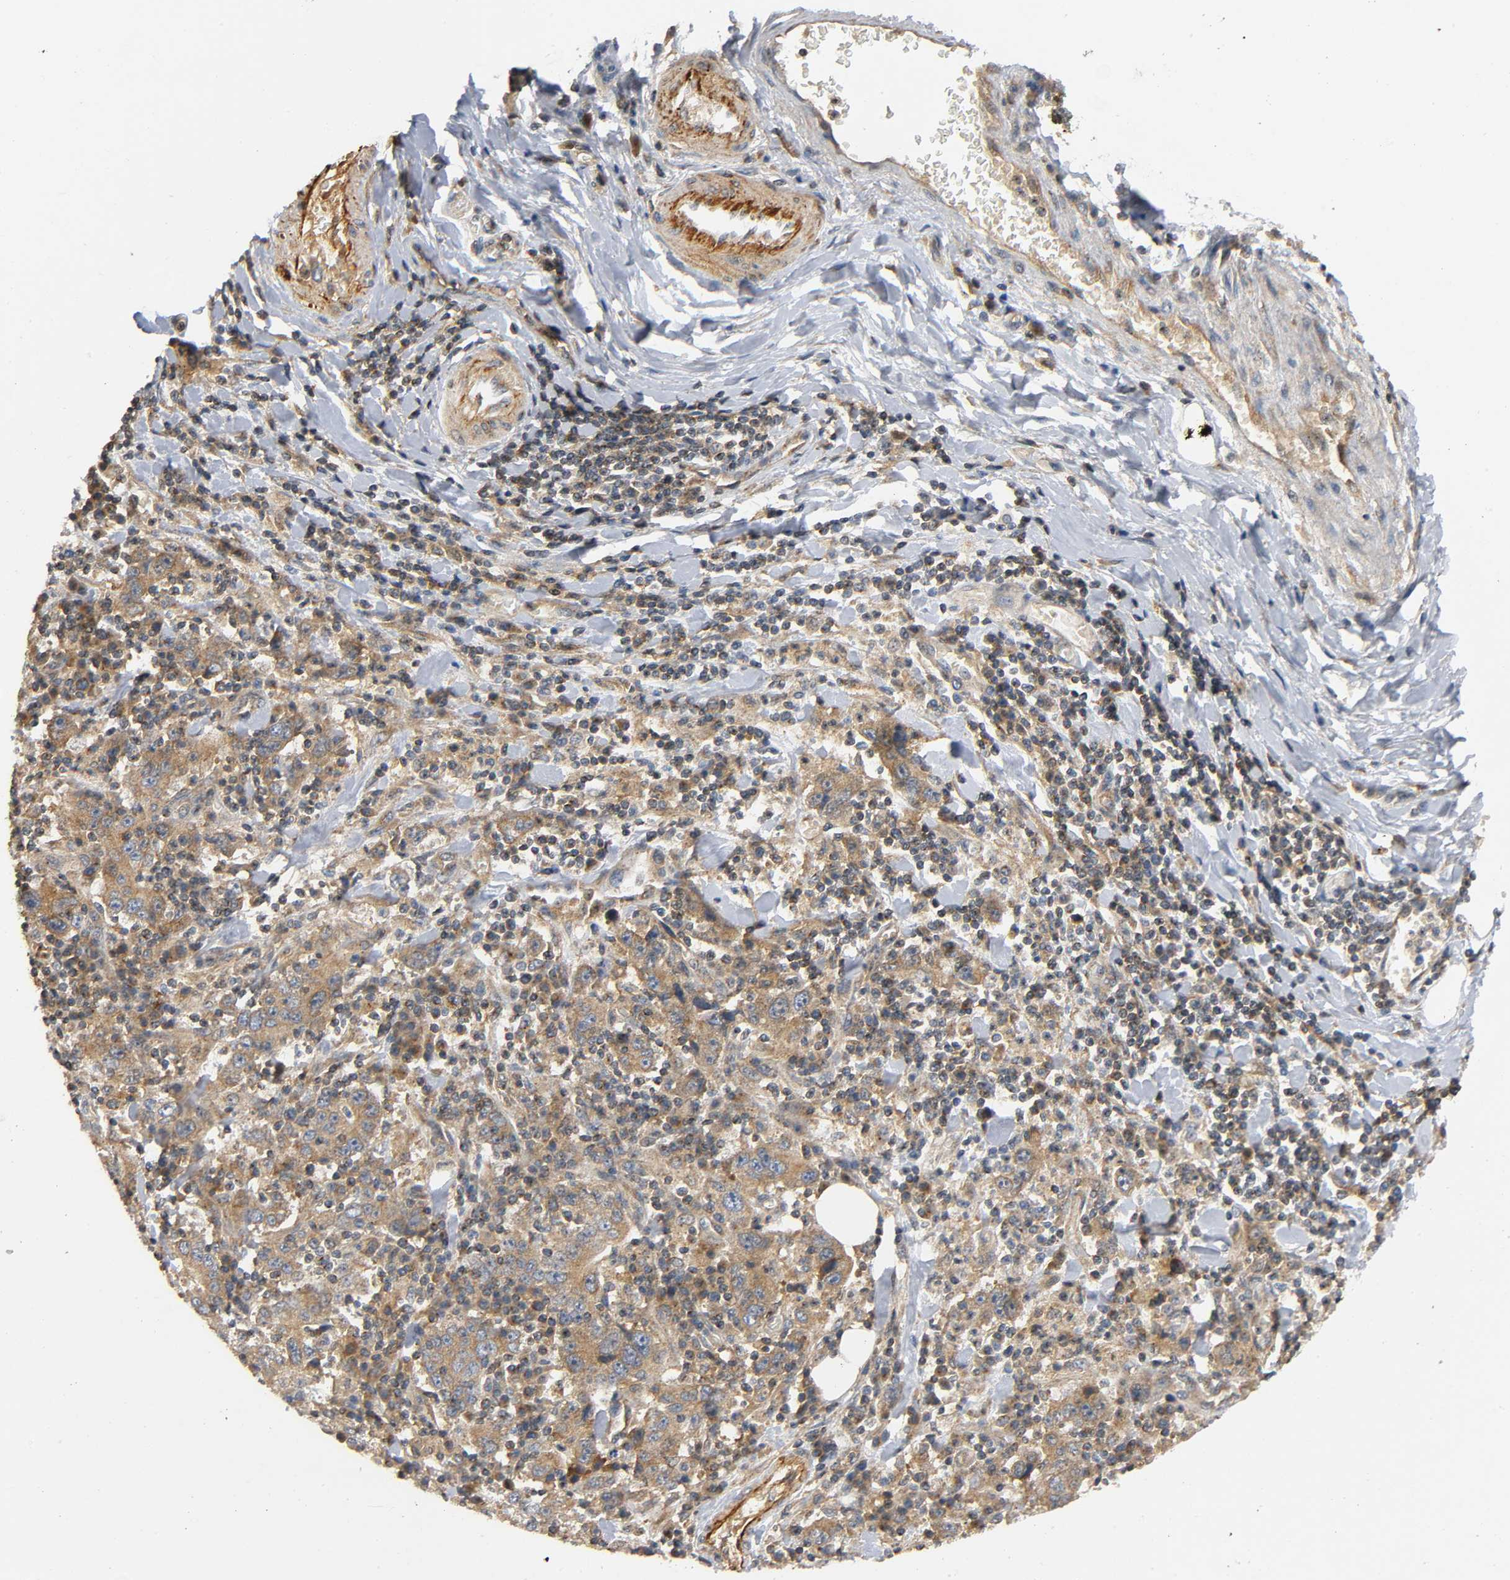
{"staining": {"intensity": "moderate", "quantity": ">75%", "location": "cytoplasmic/membranous"}, "tissue": "stomach cancer", "cell_type": "Tumor cells", "image_type": "cancer", "snomed": [{"axis": "morphology", "description": "Normal tissue, NOS"}, {"axis": "morphology", "description": "Adenocarcinoma, NOS"}, {"axis": "topography", "description": "Stomach, upper"}, {"axis": "topography", "description": "Stomach"}], "caption": "DAB (3,3'-diaminobenzidine) immunohistochemical staining of human stomach cancer exhibits moderate cytoplasmic/membranous protein positivity in approximately >75% of tumor cells. The staining was performed using DAB to visualize the protein expression in brown, while the nuclei were stained in blue with hematoxylin (Magnification: 20x).", "gene": "IKBKB", "patient": {"sex": "male", "age": 59}}